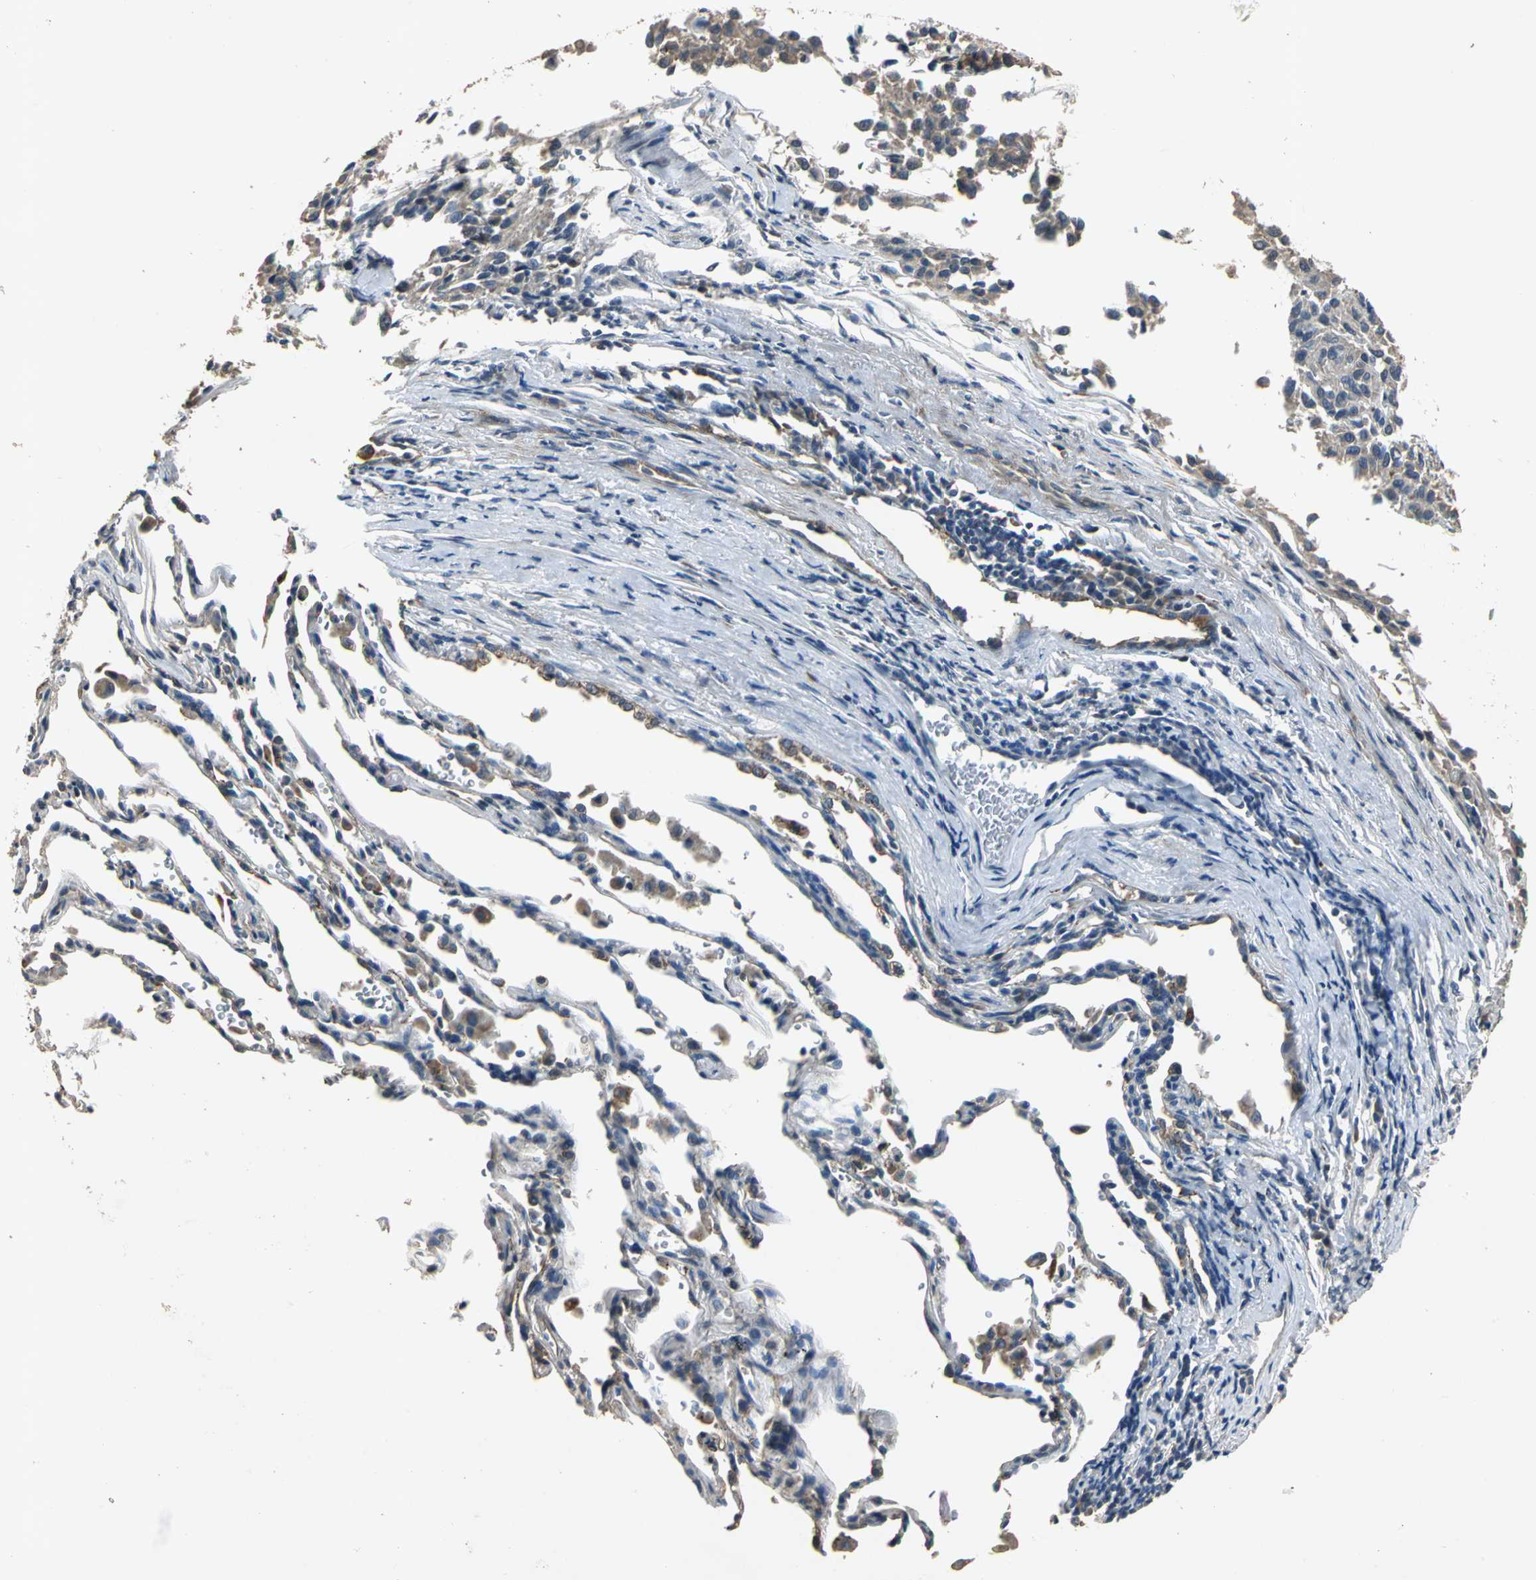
{"staining": {"intensity": "weak", "quantity": "25%-75%", "location": "cytoplasmic/membranous"}, "tissue": "melanoma", "cell_type": "Tumor cells", "image_type": "cancer", "snomed": [{"axis": "morphology", "description": "Malignant melanoma, Metastatic site"}, {"axis": "topography", "description": "Lung"}], "caption": "The image demonstrates a brown stain indicating the presence of a protein in the cytoplasmic/membranous of tumor cells in melanoma.", "gene": "OCLN", "patient": {"sex": "male", "age": 64}}